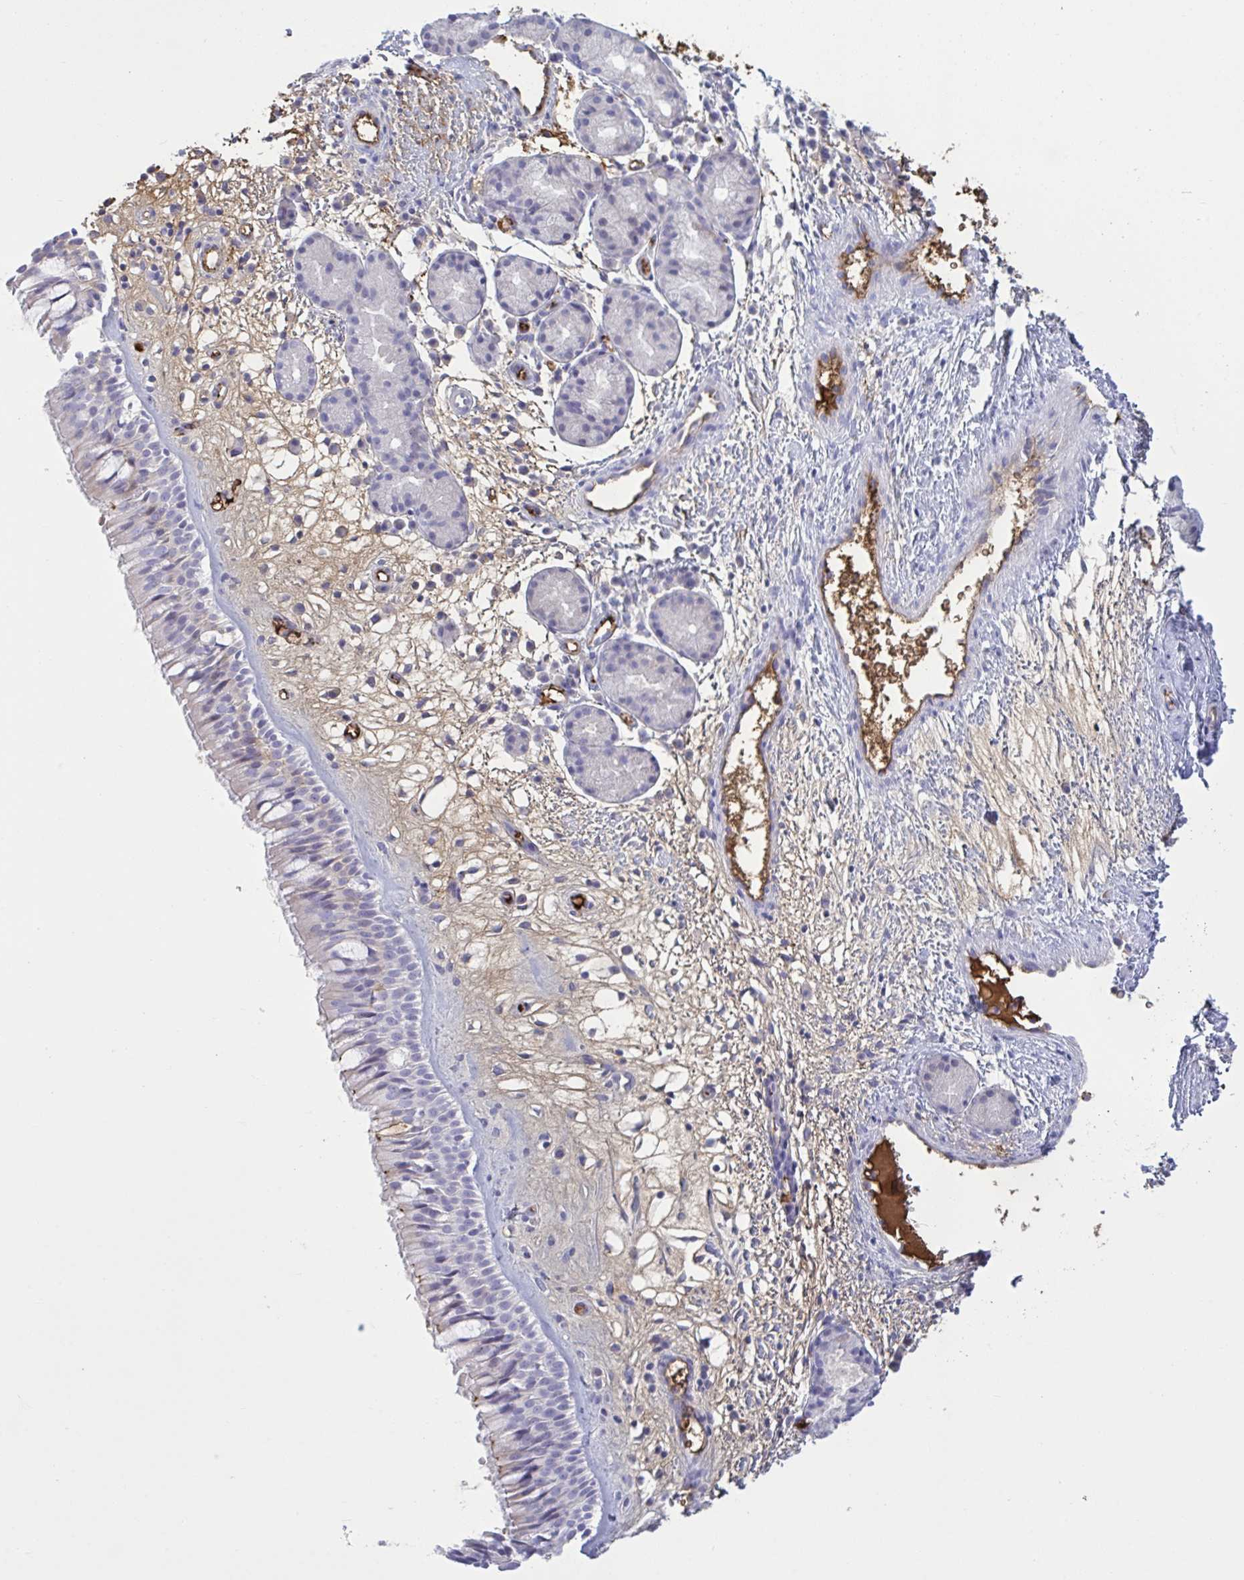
{"staining": {"intensity": "negative", "quantity": "none", "location": "none"}, "tissue": "nasopharynx", "cell_type": "Respiratory epithelial cells", "image_type": "normal", "snomed": [{"axis": "morphology", "description": "Normal tissue, NOS"}, {"axis": "topography", "description": "Nasopharynx"}], "caption": "Respiratory epithelial cells show no significant protein positivity in normal nasopharynx. (Brightfield microscopy of DAB (3,3'-diaminobenzidine) immunohistochemistry (IHC) at high magnification).", "gene": "IL1R1", "patient": {"sex": "male", "age": 65}}